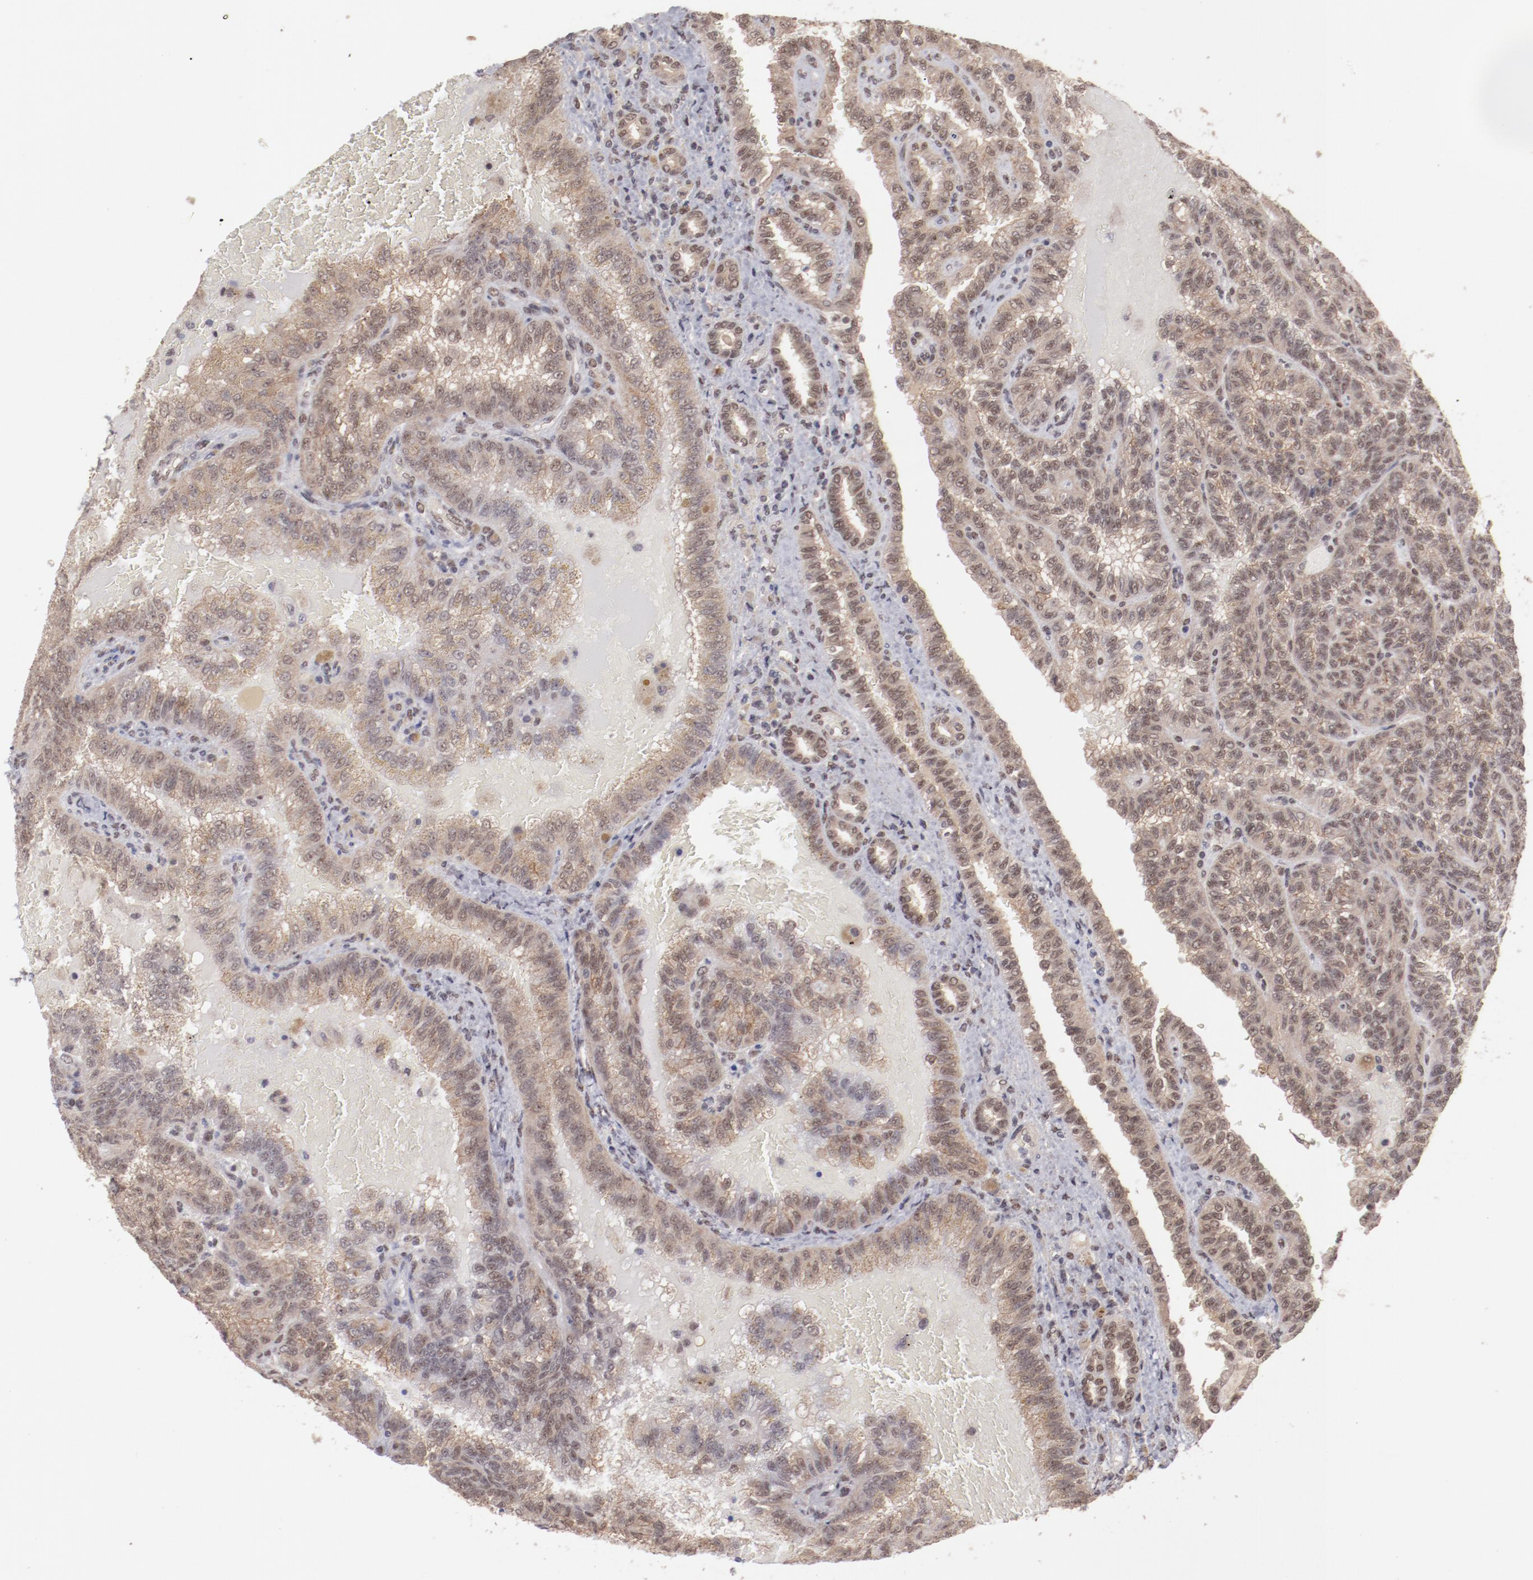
{"staining": {"intensity": "moderate", "quantity": "25%-75%", "location": "cytoplasmic/membranous,nuclear"}, "tissue": "renal cancer", "cell_type": "Tumor cells", "image_type": "cancer", "snomed": [{"axis": "morphology", "description": "Inflammation, NOS"}, {"axis": "morphology", "description": "Adenocarcinoma, NOS"}, {"axis": "topography", "description": "Kidney"}], "caption": "Protein expression by IHC demonstrates moderate cytoplasmic/membranous and nuclear positivity in about 25%-75% of tumor cells in renal cancer. The staining was performed using DAB (3,3'-diaminobenzidine) to visualize the protein expression in brown, while the nuclei were stained in blue with hematoxylin (Magnification: 20x).", "gene": "CLOCK", "patient": {"sex": "male", "age": 68}}